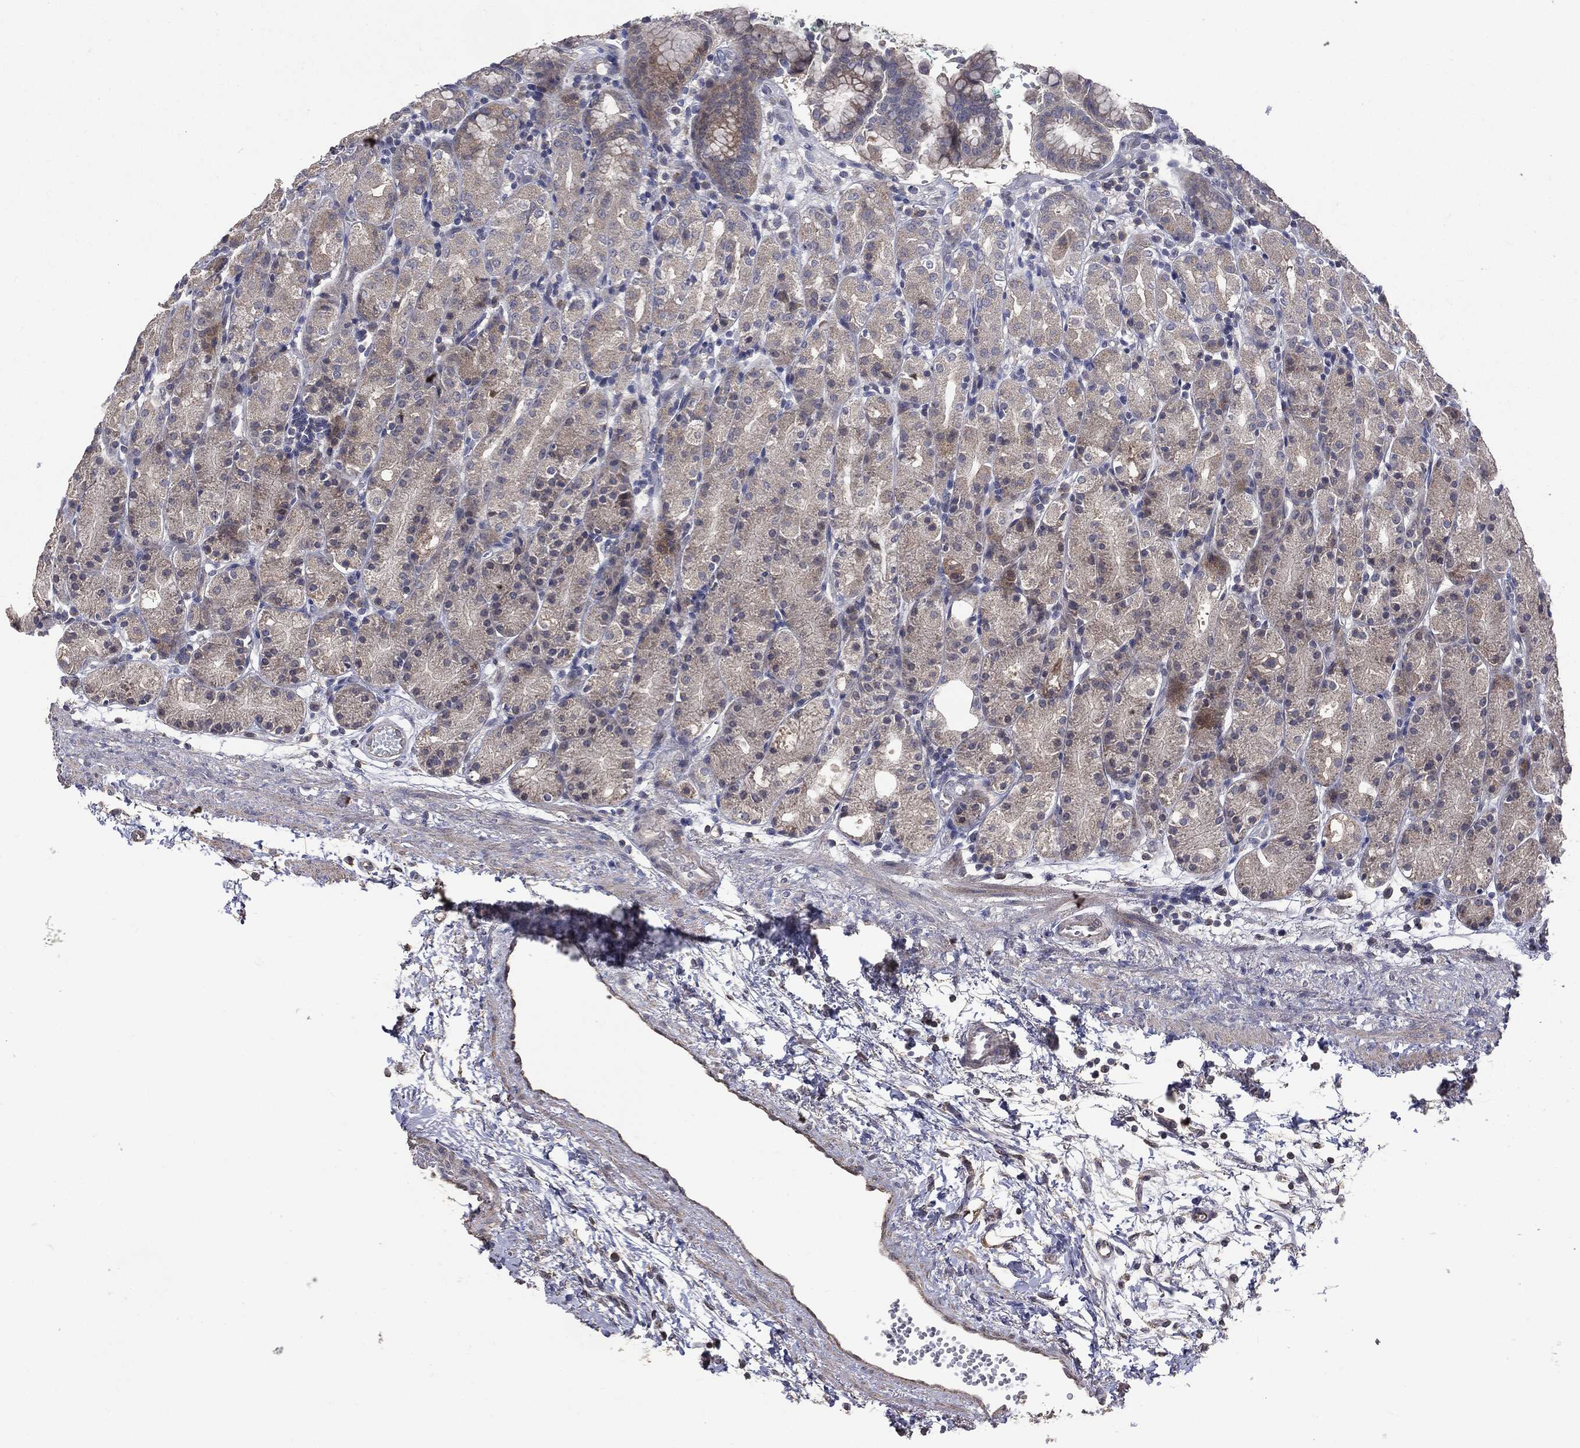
{"staining": {"intensity": "moderate", "quantity": "<25%", "location": "cytoplasmic/membranous"}, "tissue": "stomach", "cell_type": "Glandular cells", "image_type": "normal", "snomed": [{"axis": "morphology", "description": "Normal tissue, NOS"}, {"axis": "morphology", "description": "Adenocarcinoma, NOS"}, {"axis": "topography", "description": "Stomach"}], "caption": "Protein expression analysis of unremarkable stomach displays moderate cytoplasmic/membranous expression in about <25% of glandular cells. (brown staining indicates protein expression, while blue staining denotes nuclei).", "gene": "MTOR", "patient": {"sex": "female", "age": 81}}